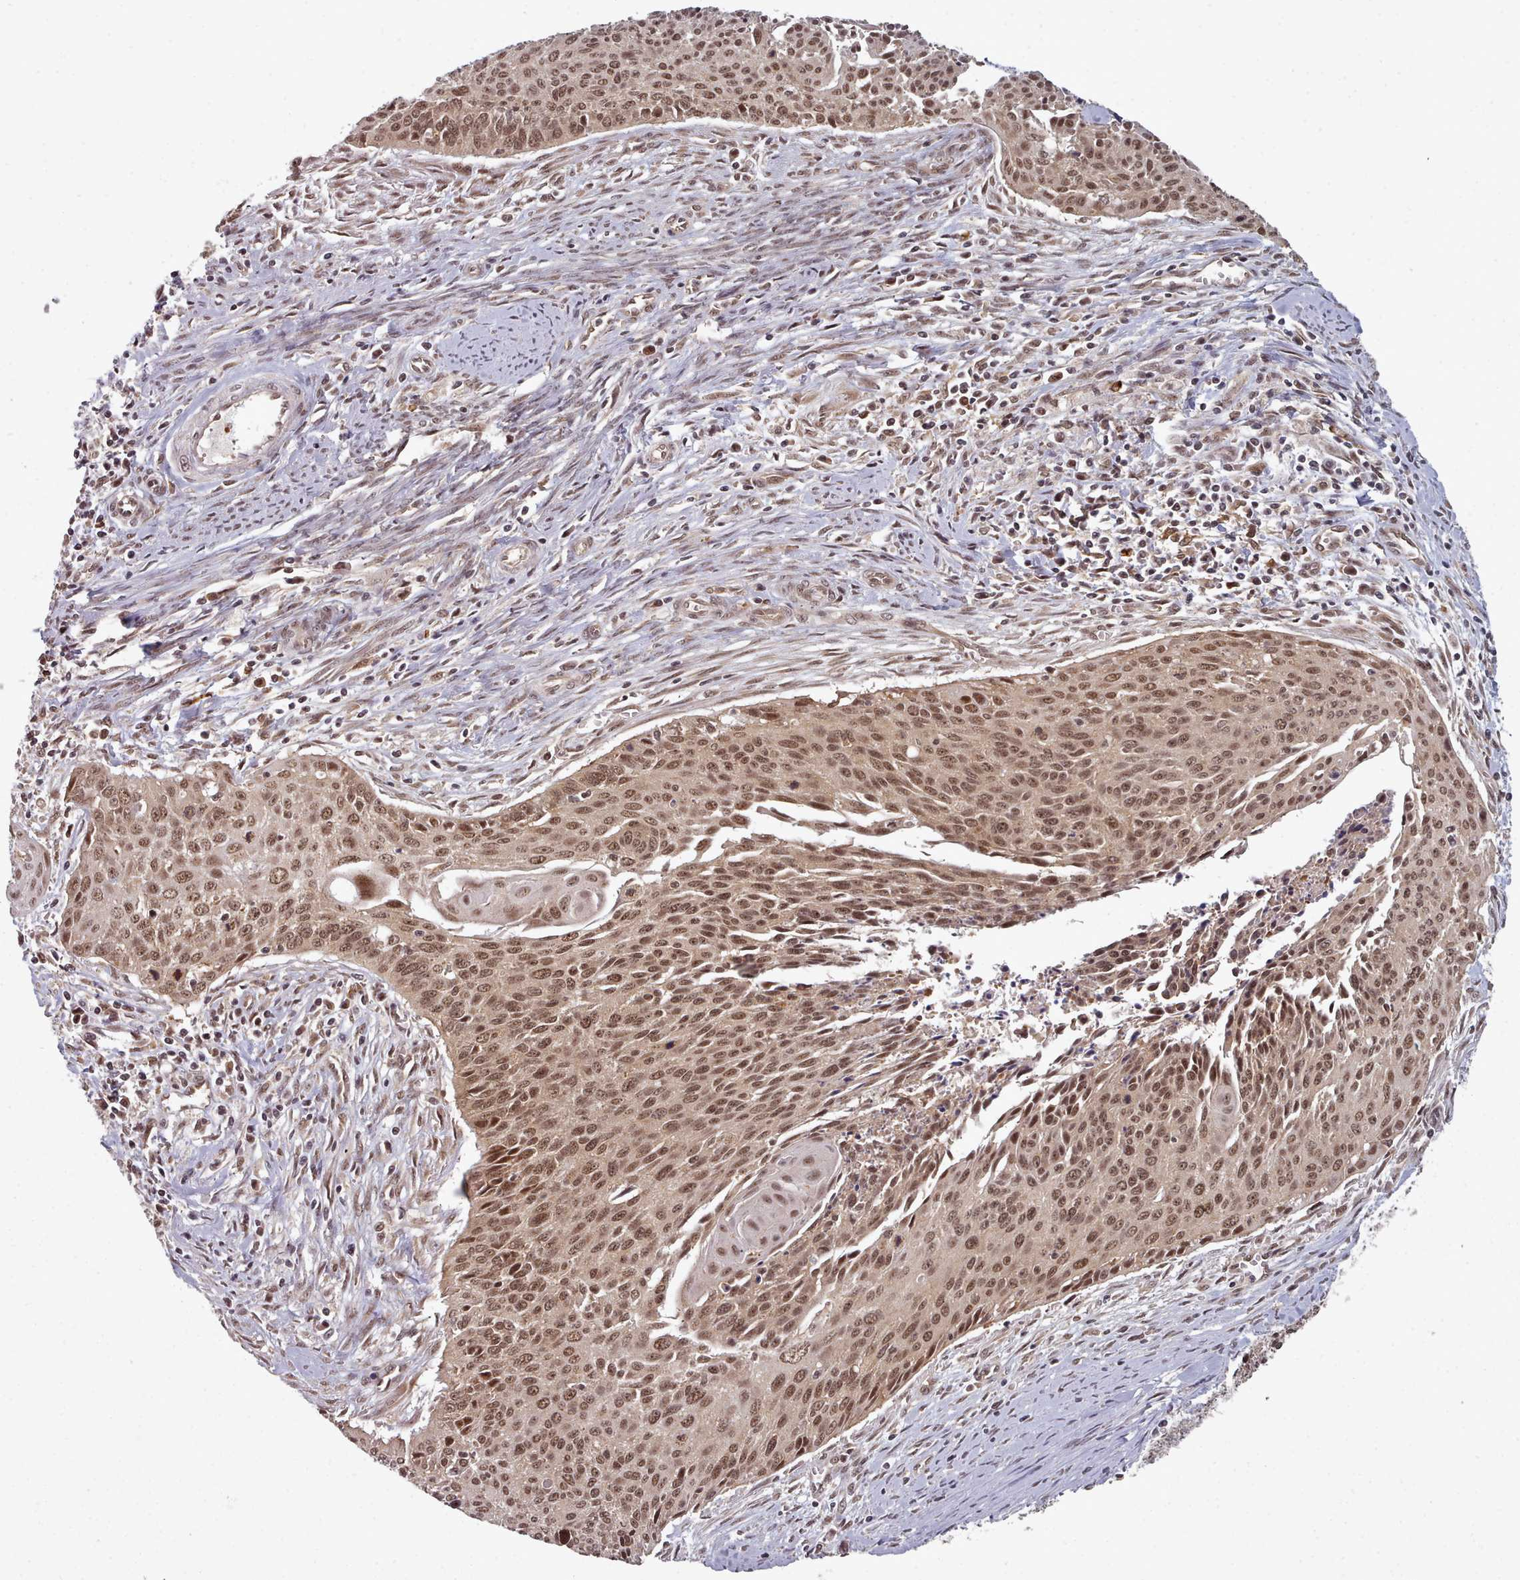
{"staining": {"intensity": "moderate", "quantity": ">75%", "location": "nuclear"}, "tissue": "cervical cancer", "cell_type": "Tumor cells", "image_type": "cancer", "snomed": [{"axis": "morphology", "description": "Squamous cell carcinoma, NOS"}, {"axis": "topography", "description": "Cervix"}], "caption": "Moderate nuclear protein positivity is identified in approximately >75% of tumor cells in cervical squamous cell carcinoma. Using DAB (brown) and hematoxylin (blue) stains, captured at high magnification using brightfield microscopy.", "gene": "DHX8", "patient": {"sex": "female", "age": 55}}